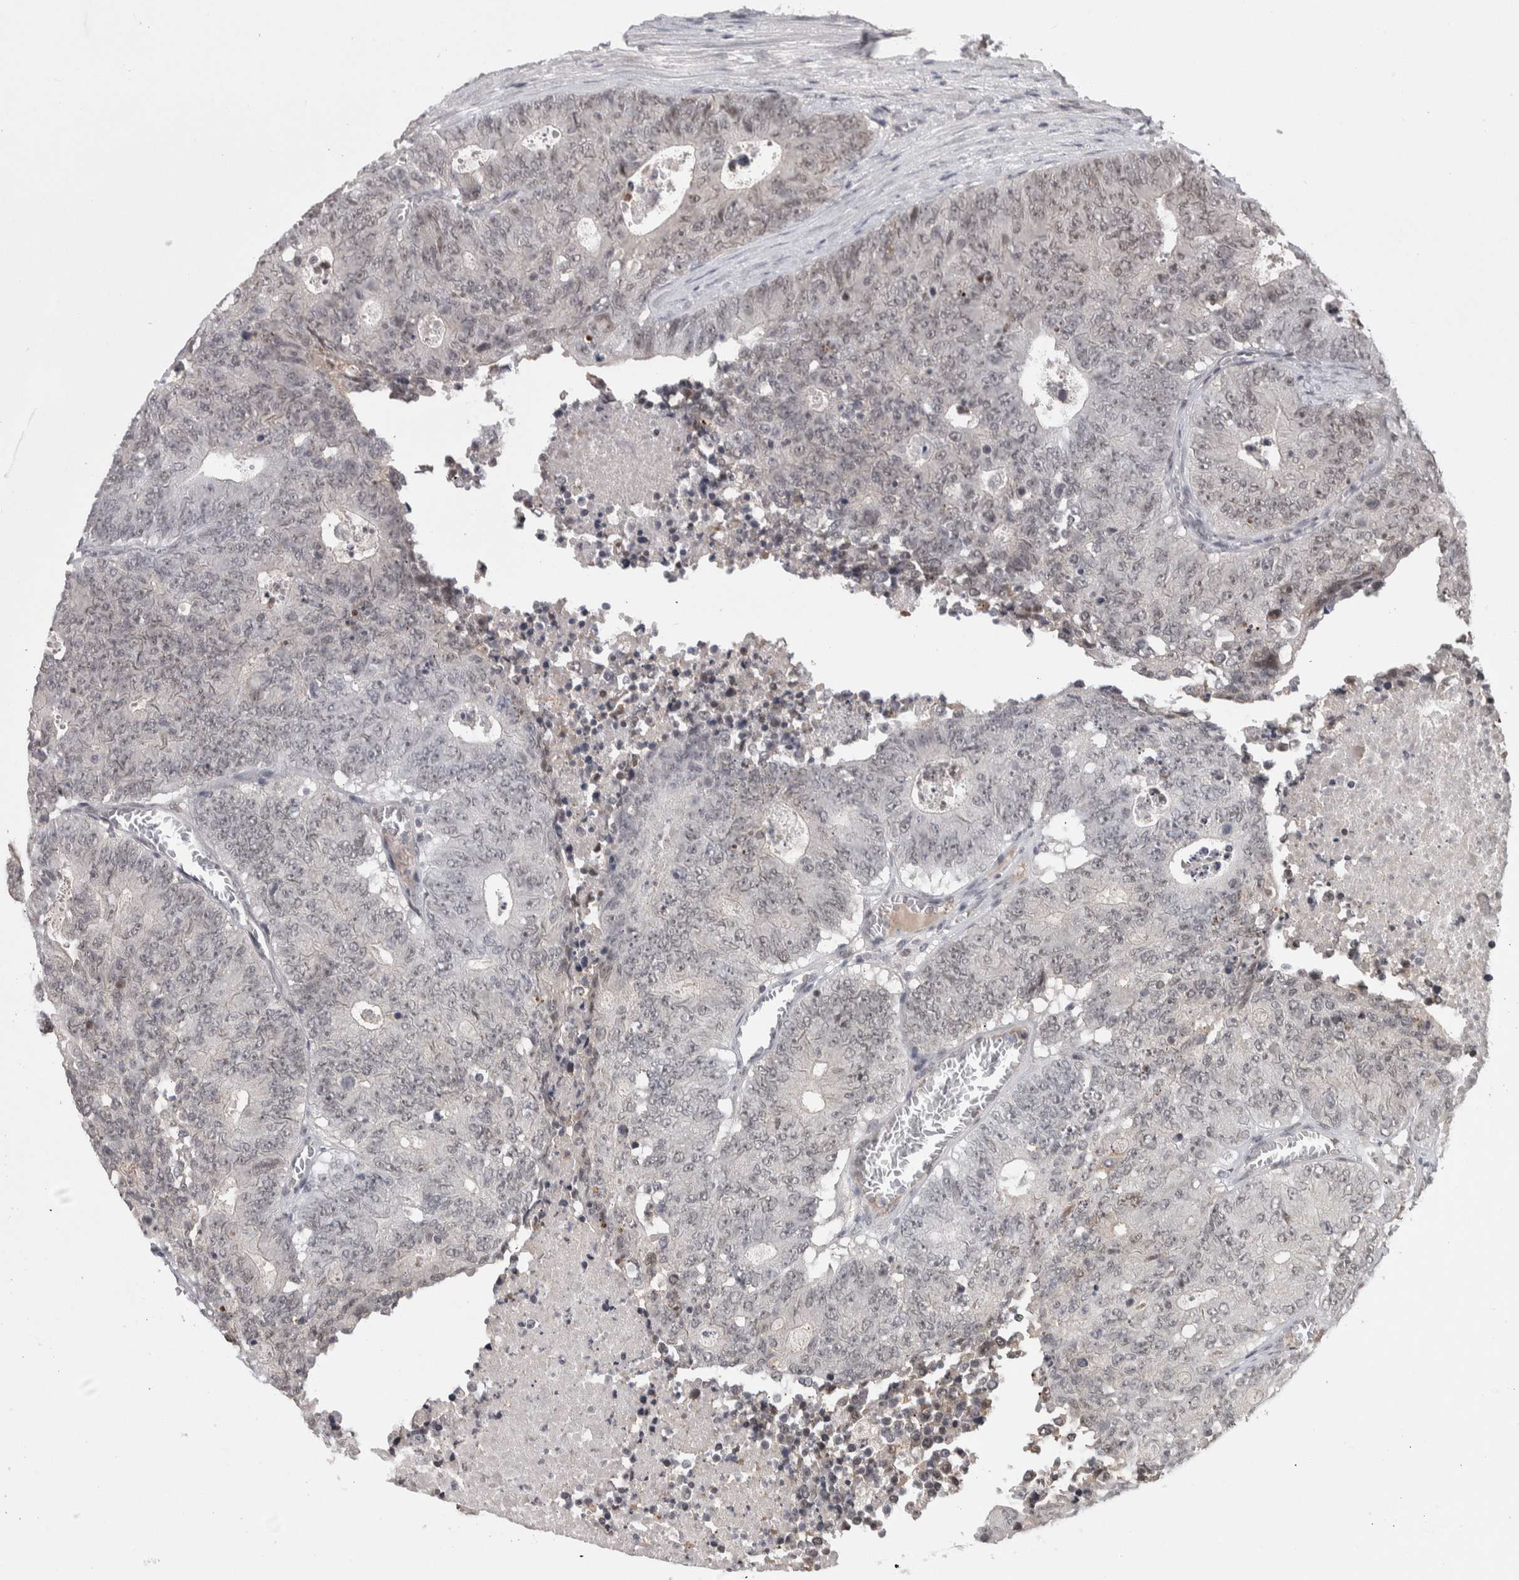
{"staining": {"intensity": "weak", "quantity": "25%-75%", "location": "nuclear"}, "tissue": "colorectal cancer", "cell_type": "Tumor cells", "image_type": "cancer", "snomed": [{"axis": "morphology", "description": "Adenocarcinoma, NOS"}, {"axis": "topography", "description": "Colon"}], "caption": "DAB (3,3'-diaminobenzidine) immunohistochemical staining of colorectal cancer exhibits weak nuclear protein positivity in approximately 25%-75% of tumor cells.", "gene": "ZSCAN21", "patient": {"sex": "male", "age": 87}}